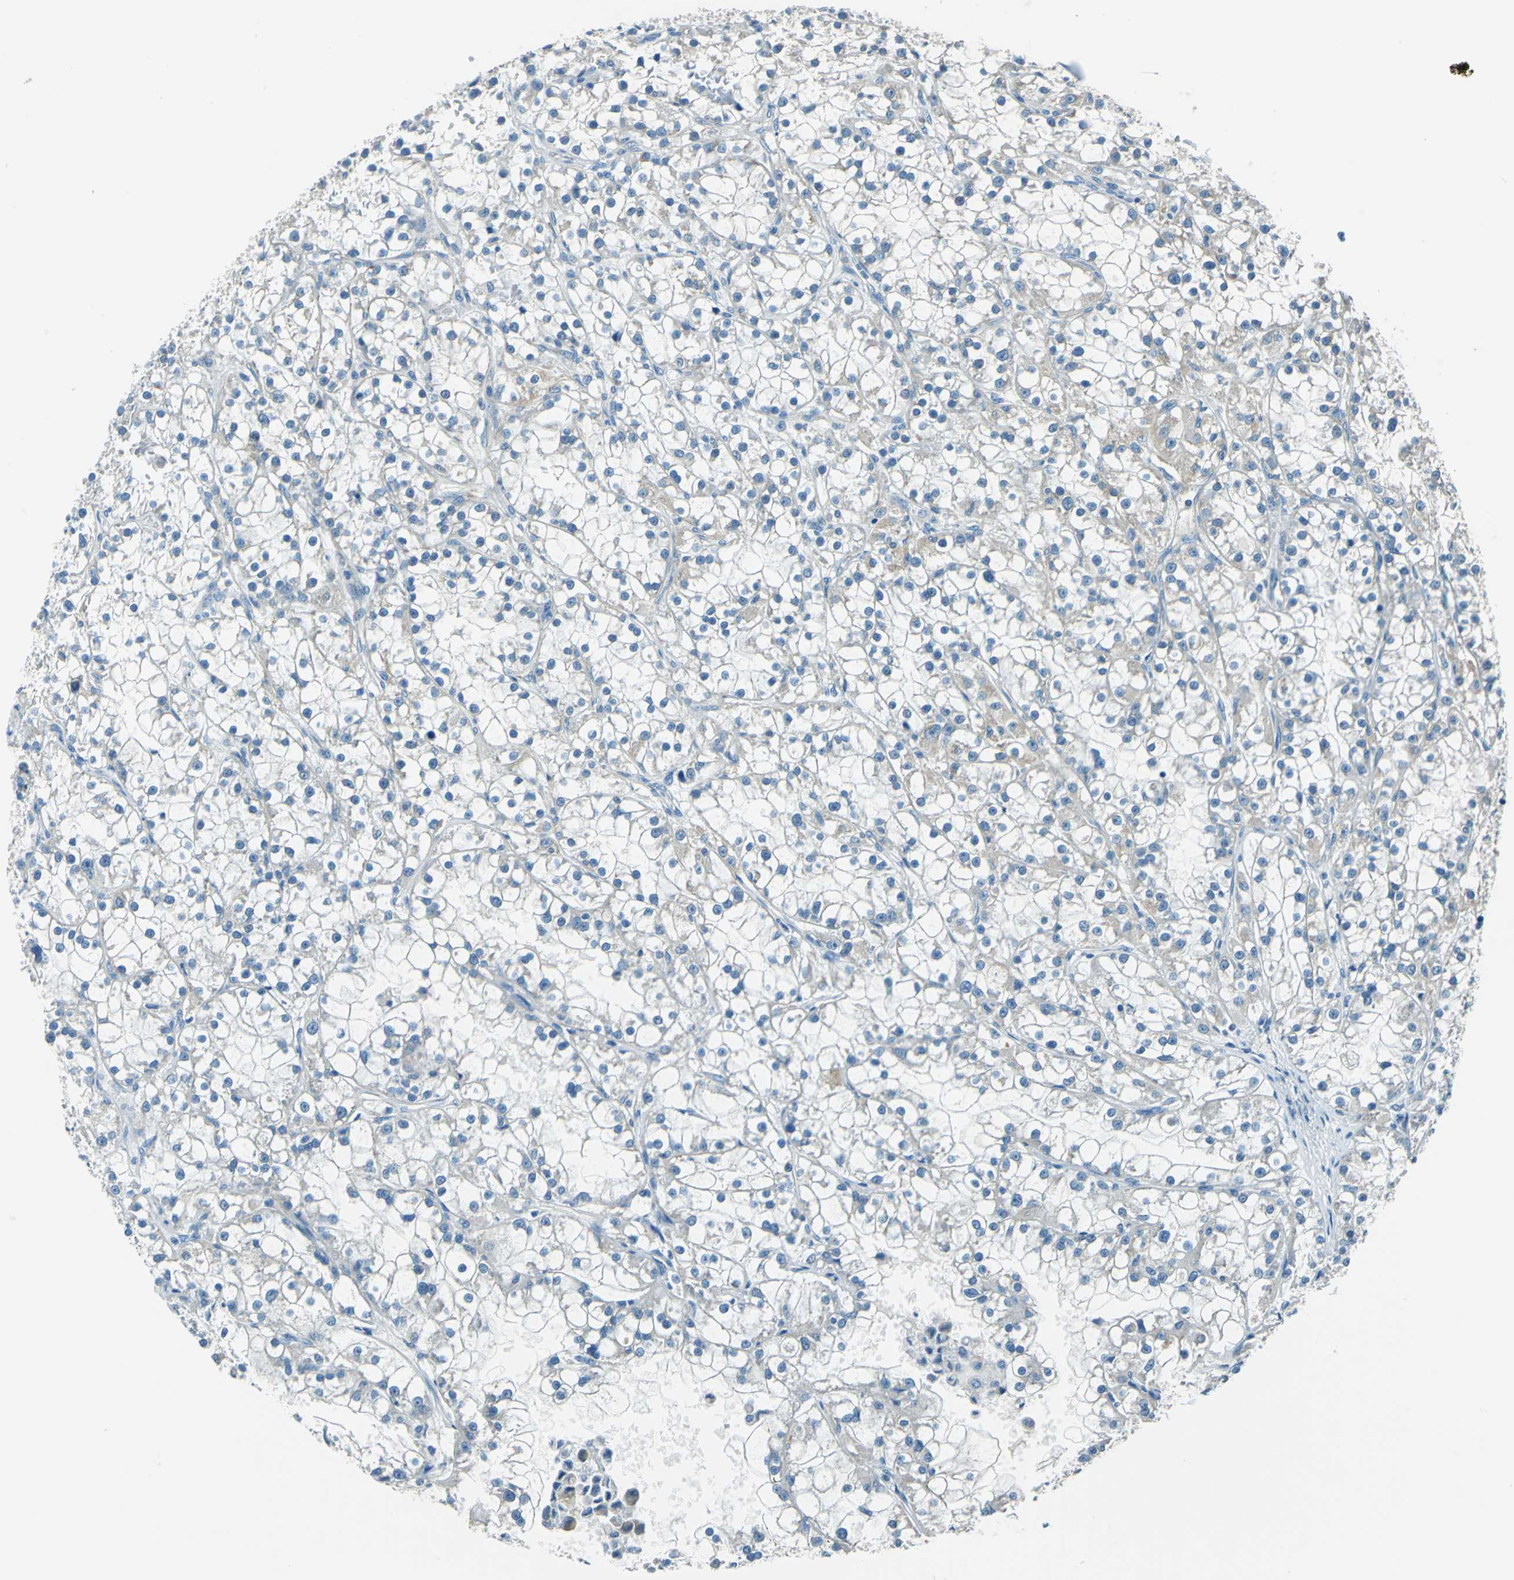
{"staining": {"intensity": "negative", "quantity": "none", "location": "none"}, "tissue": "renal cancer", "cell_type": "Tumor cells", "image_type": "cancer", "snomed": [{"axis": "morphology", "description": "Adenocarcinoma, NOS"}, {"axis": "topography", "description": "Kidney"}], "caption": "Tumor cells show no significant protein positivity in renal cancer. (DAB immunohistochemistry (IHC) with hematoxylin counter stain).", "gene": "CPA3", "patient": {"sex": "female", "age": 52}}